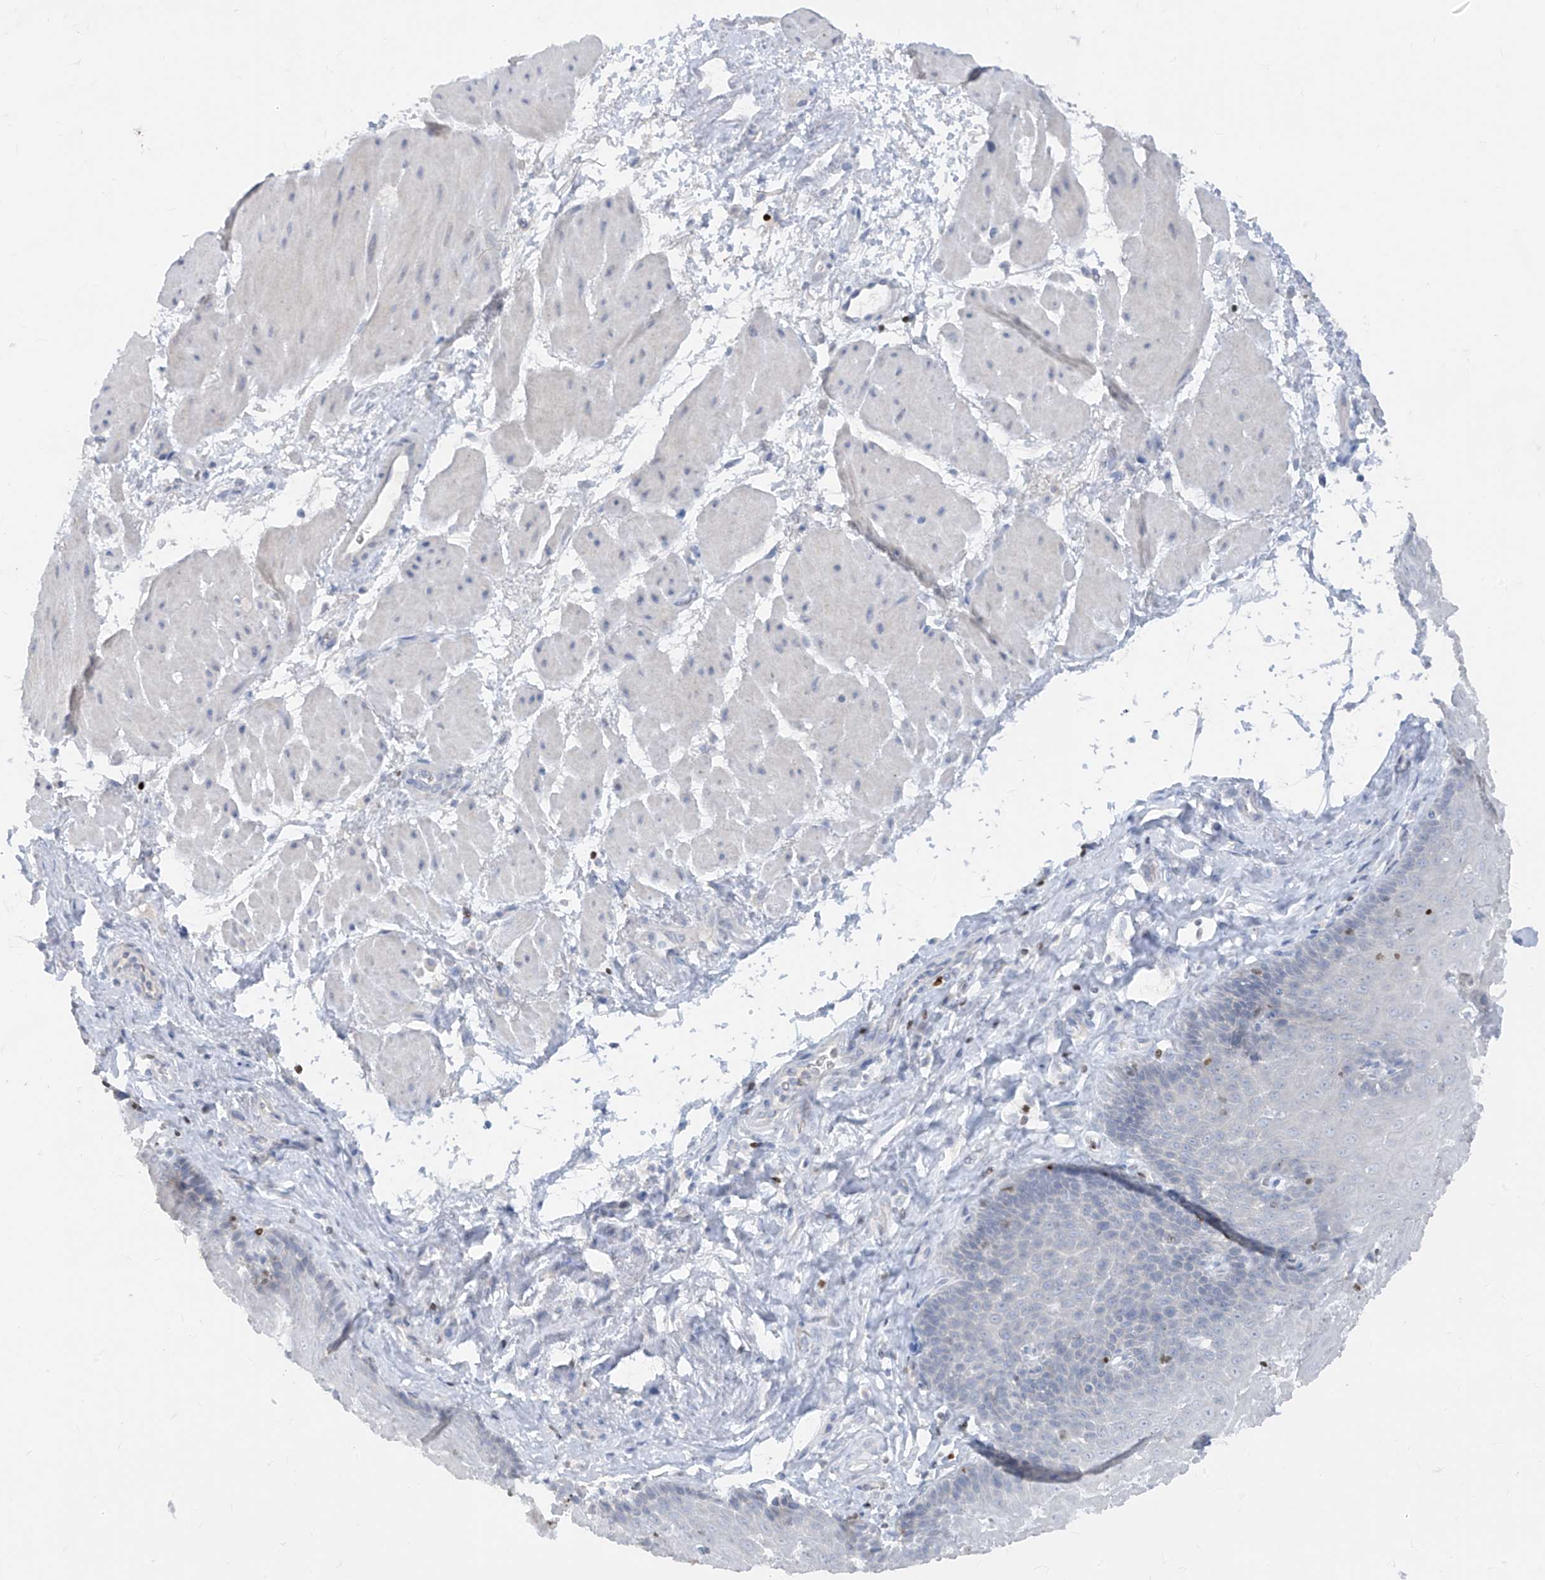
{"staining": {"intensity": "negative", "quantity": "none", "location": "none"}, "tissue": "esophagus", "cell_type": "Squamous epithelial cells", "image_type": "normal", "snomed": [{"axis": "morphology", "description": "Normal tissue, NOS"}, {"axis": "topography", "description": "Esophagus"}], "caption": "This photomicrograph is of unremarkable esophagus stained with immunohistochemistry (IHC) to label a protein in brown with the nuclei are counter-stained blue. There is no positivity in squamous epithelial cells.", "gene": "TBX21", "patient": {"sex": "female", "age": 66}}